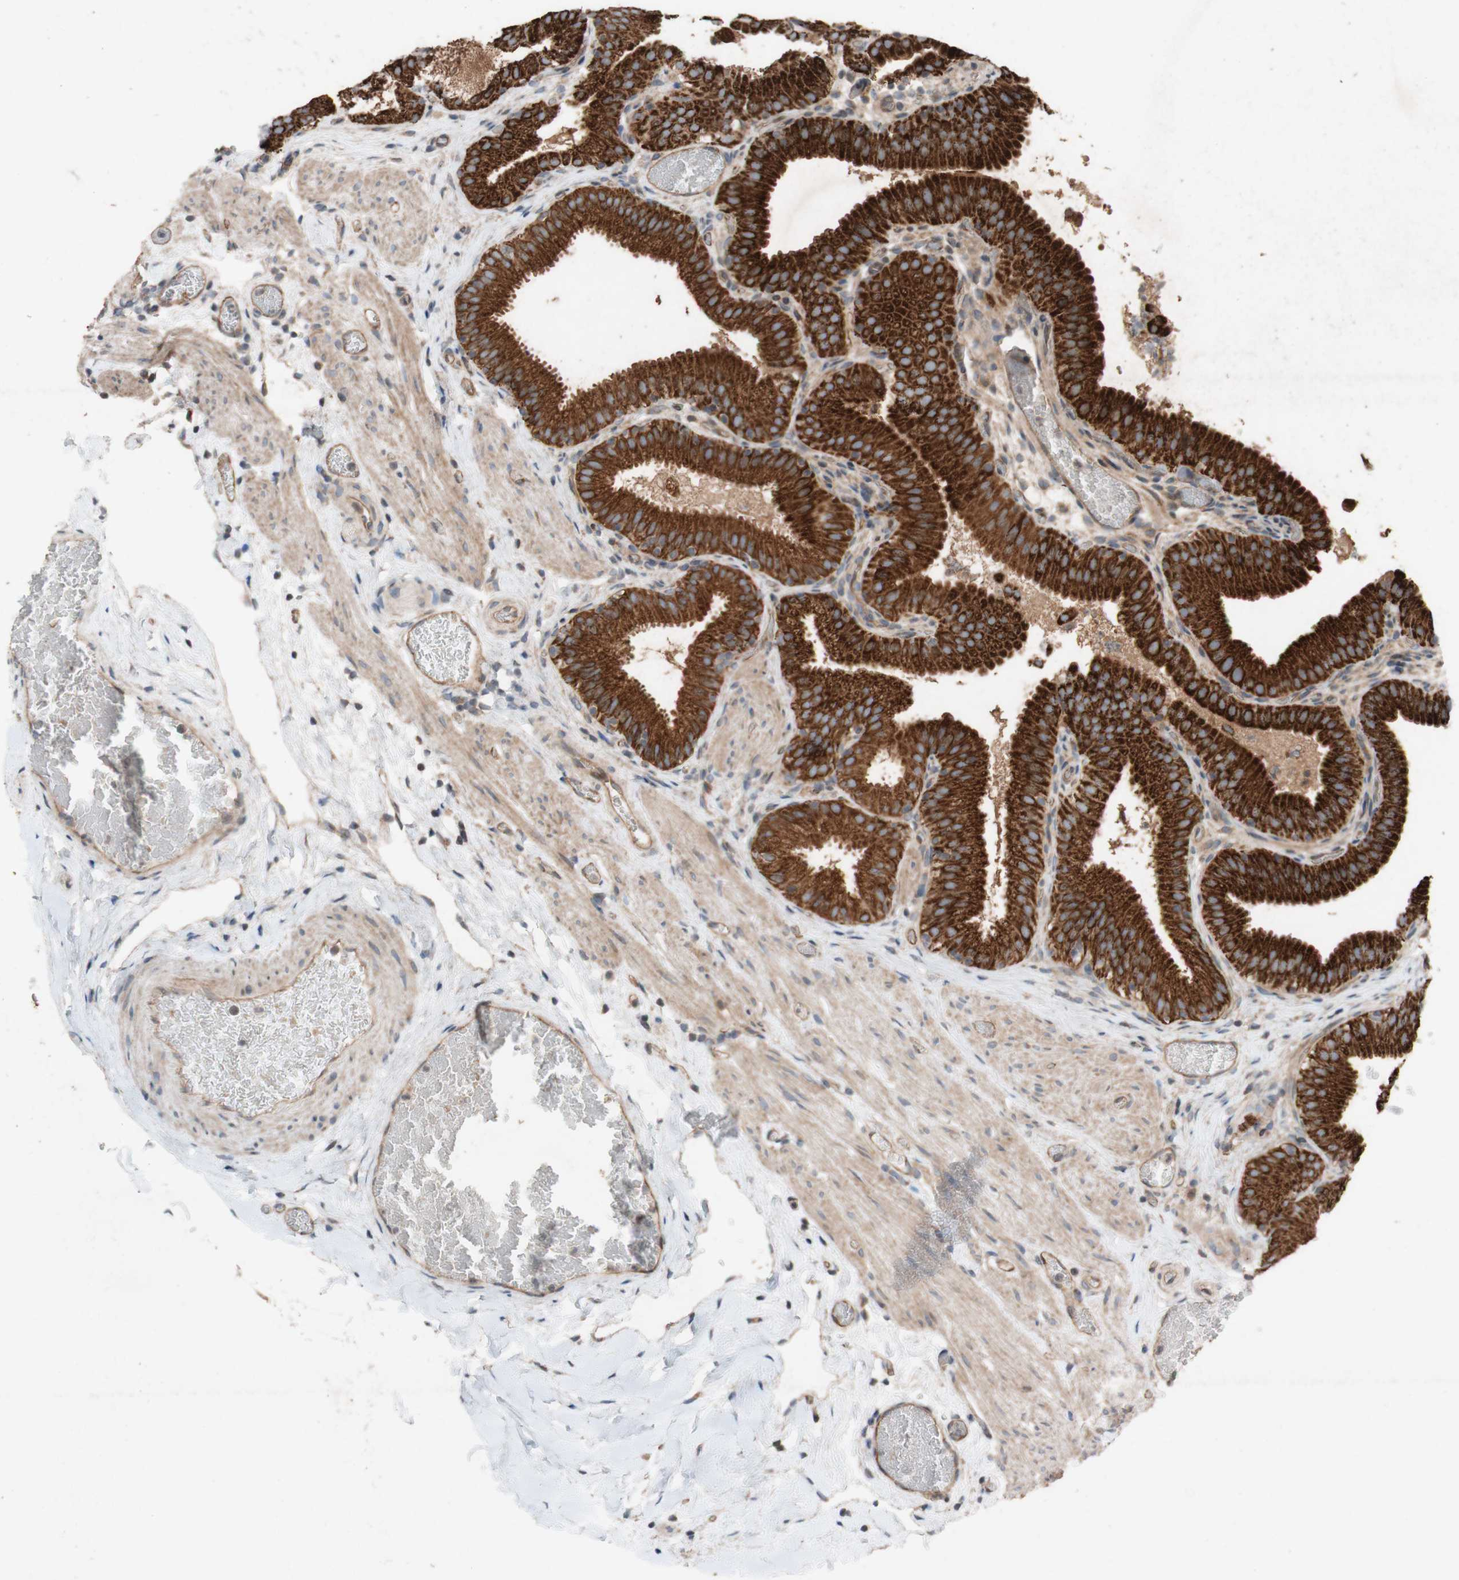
{"staining": {"intensity": "strong", "quantity": ">75%", "location": "cytoplasmic/membranous"}, "tissue": "gallbladder", "cell_type": "Glandular cells", "image_type": "normal", "snomed": [{"axis": "morphology", "description": "Normal tissue, NOS"}, {"axis": "topography", "description": "Gallbladder"}], "caption": "A brown stain labels strong cytoplasmic/membranous expression of a protein in glandular cells of benign human gallbladder. (DAB (3,3'-diaminobenzidine) IHC with brightfield microscopy, high magnification).", "gene": "TST", "patient": {"sex": "male", "age": 54}}